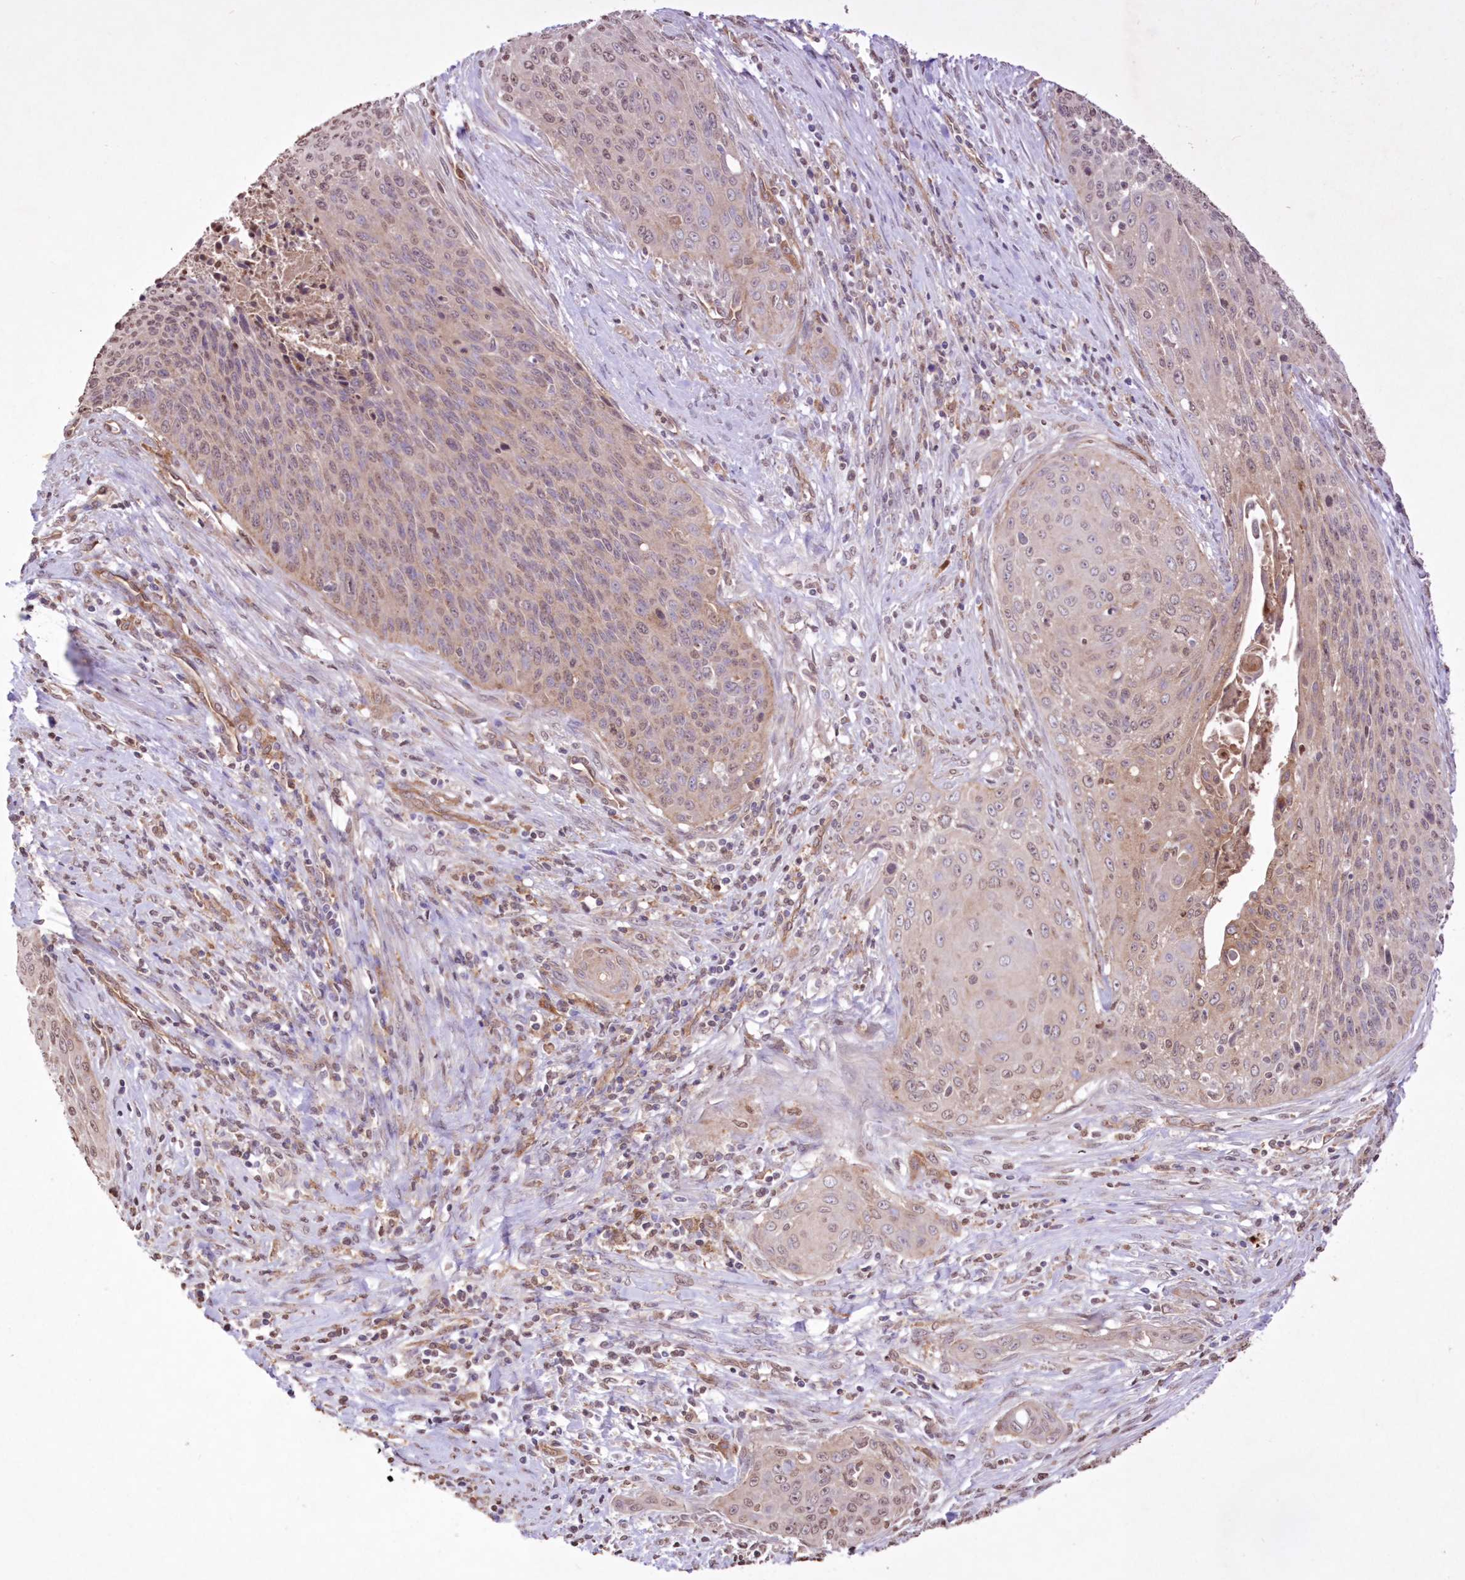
{"staining": {"intensity": "weak", "quantity": "25%-75%", "location": "cytoplasmic/membranous,nuclear"}, "tissue": "cervical cancer", "cell_type": "Tumor cells", "image_type": "cancer", "snomed": [{"axis": "morphology", "description": "Squamous cell carcinoma, NOS"}, {"axis": "topography", "description": "Cervix"}], "caption": "DAB immunohistochemical staining of cervical cancer (squamous cell carcinoma) exhibits weak cytoplasmic/membranous and nuclear protein positivity in approximately 25%-75% of tumor cells. The protein of interest is shown in brown color, while the nuclei are stained blue.", "gene": "FCHO2", "patient": {"sex": "female", "age": 55}}